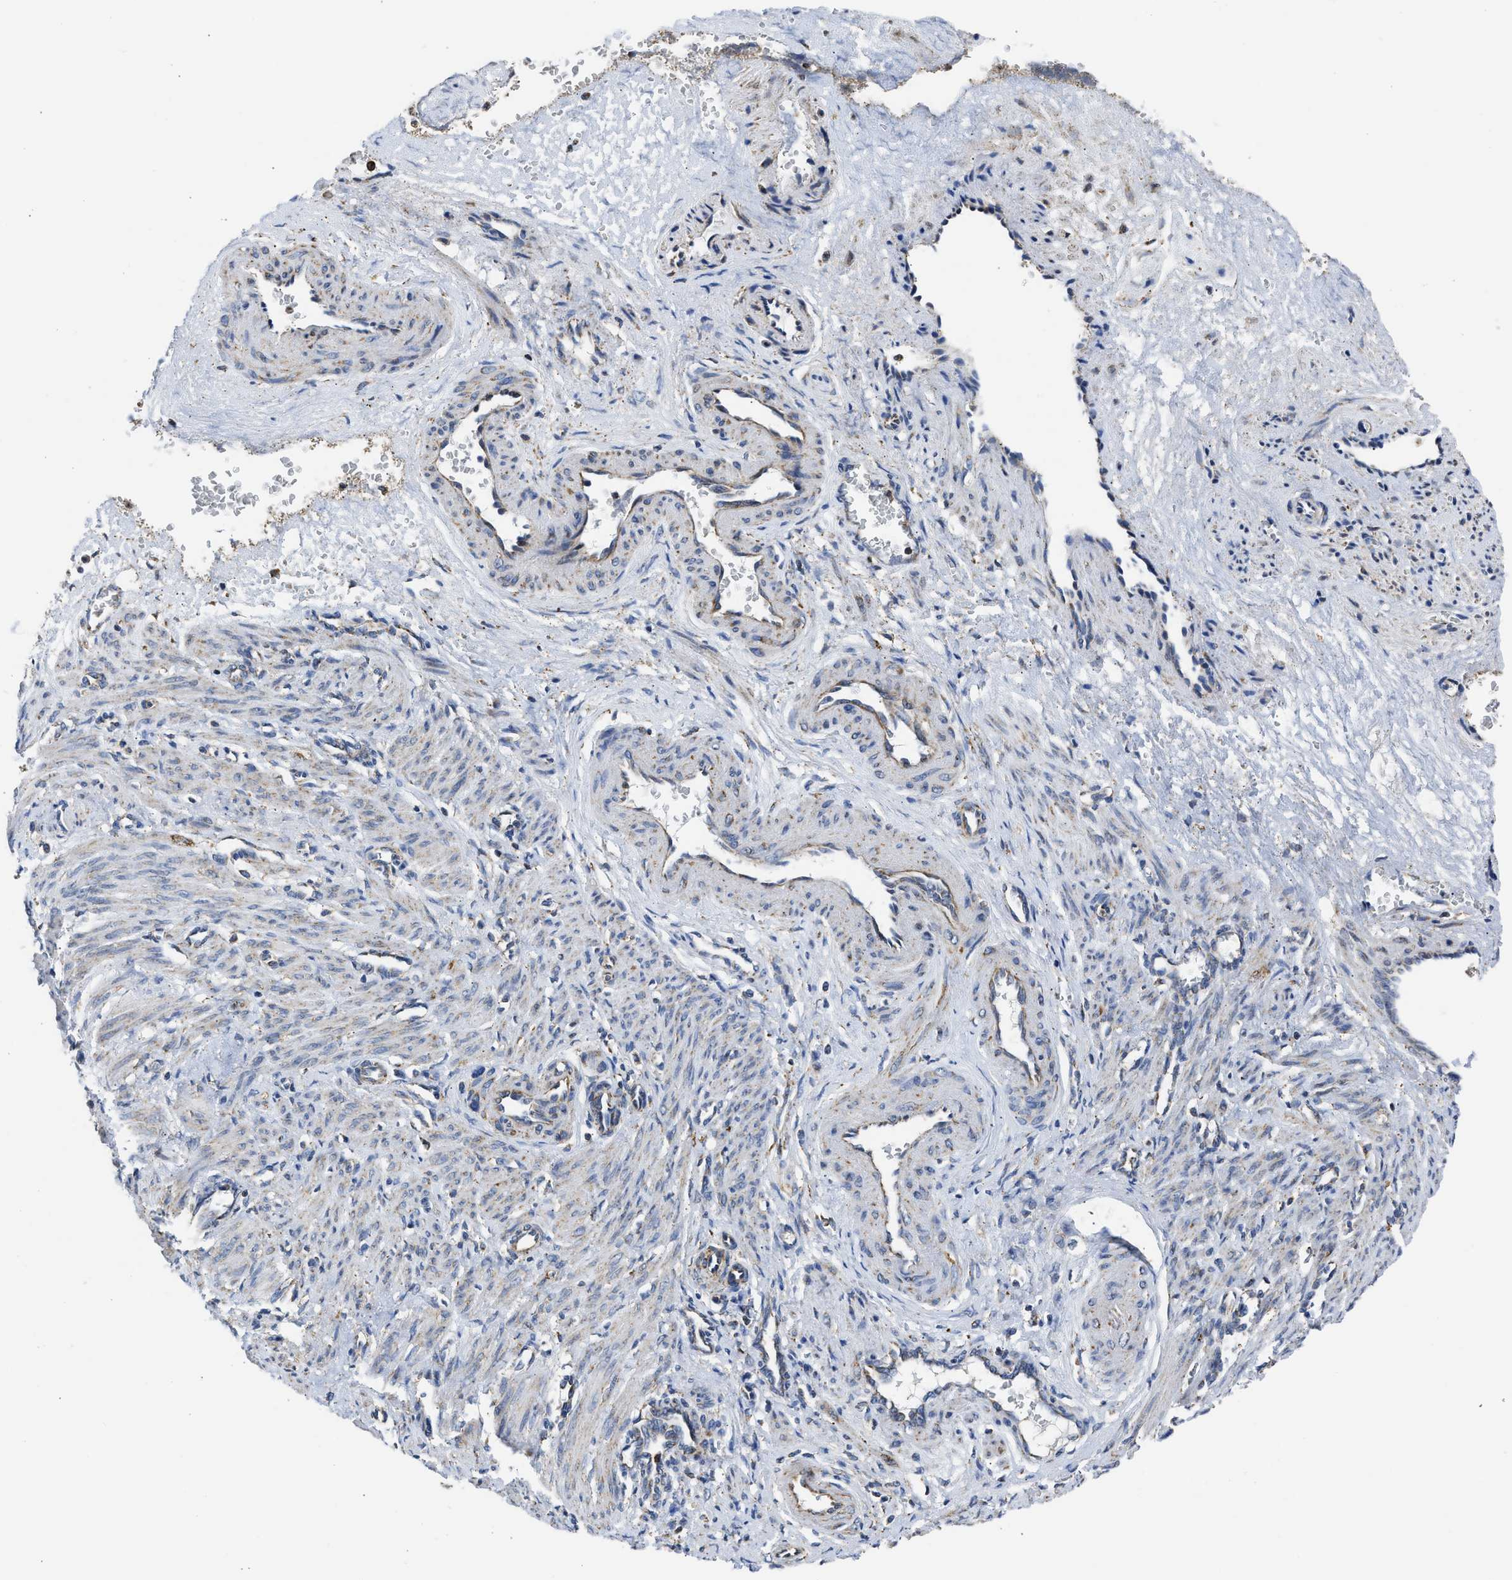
{"staining": {"intensity": "moderate", "quantity": "<25%", "location": "cytoplasmic/membranous"}, "tissue": "smooth muscle", "cell_type": "Smooth muscle cells", "image_type": "normal", "snomed": [{"axis": "morphology", "description": "Normal tissue, NOS"}, {"axis": "topography", "description": "Endometrium"}], "caption": "DAB immunohistochemical staining of unremarkable human smooth muscle demonstrates moderate cytoplasmic/membranous protein staining in approximately <25% of smooth muscle cells. Using DAB (brown) and hematoxylin (blue) stains, captured at high magnification using brightfield microscopy.", "gene": "CYCS", "patient": {"sex": "female", "age": 33}}